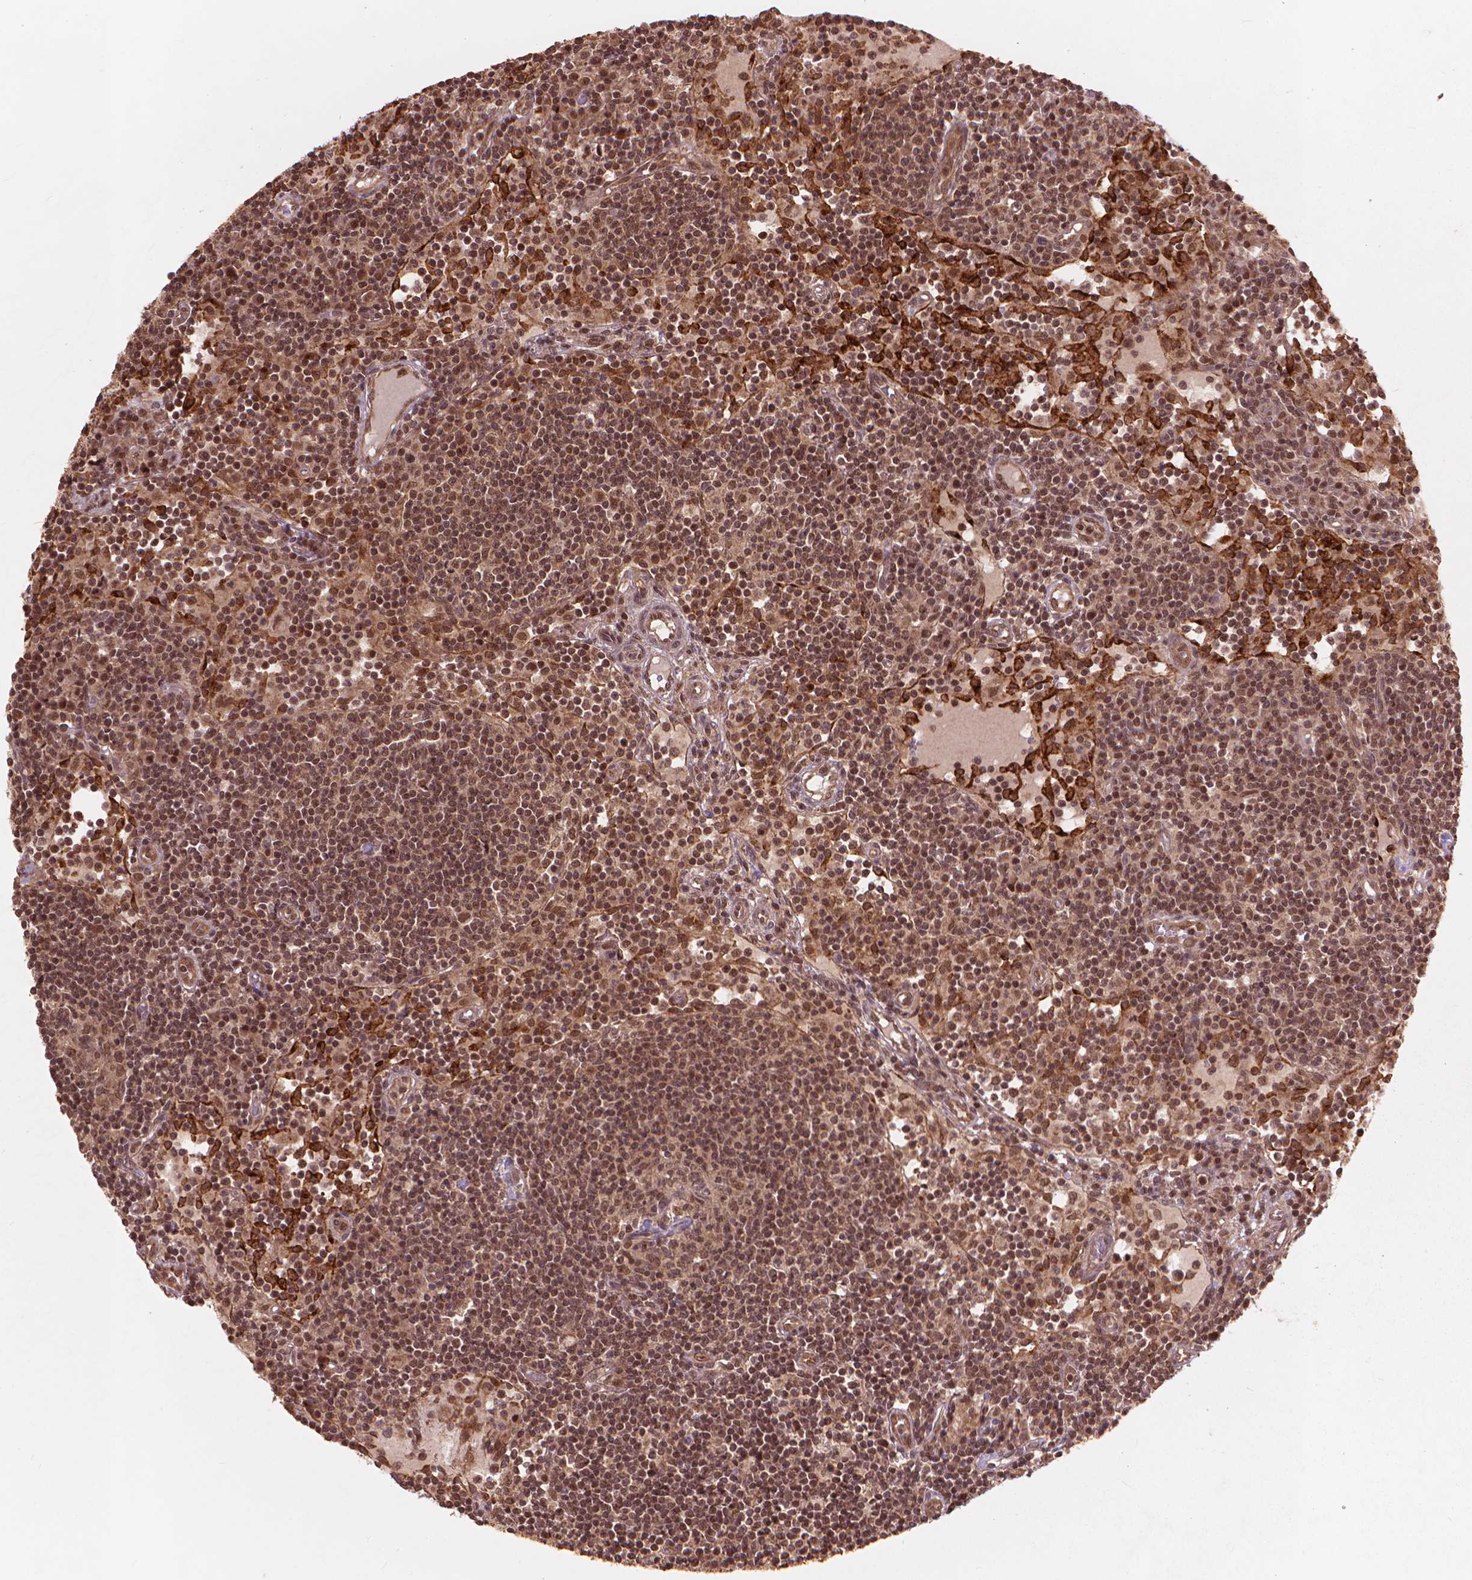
{"staining": {"intensity": "moderate", "quantity": "25%-75%", "location": "nuclear"}, "tissue": "lymph node", "cell_type": "Germinal center cells", "image_type": "normal", "snomed": [{"axis": "morphology", "description": "Normal tissue, NOS"}, {"axis": "topography", "description": "Lymph node"}], "caption": "Human lymph node stained with a brown dye demonstrates moderate nuclear positive staining in approximately 25%-75% of germinal center cells.", "gene": "SSU72", "patient": {"sex": "female", "age": 72}}